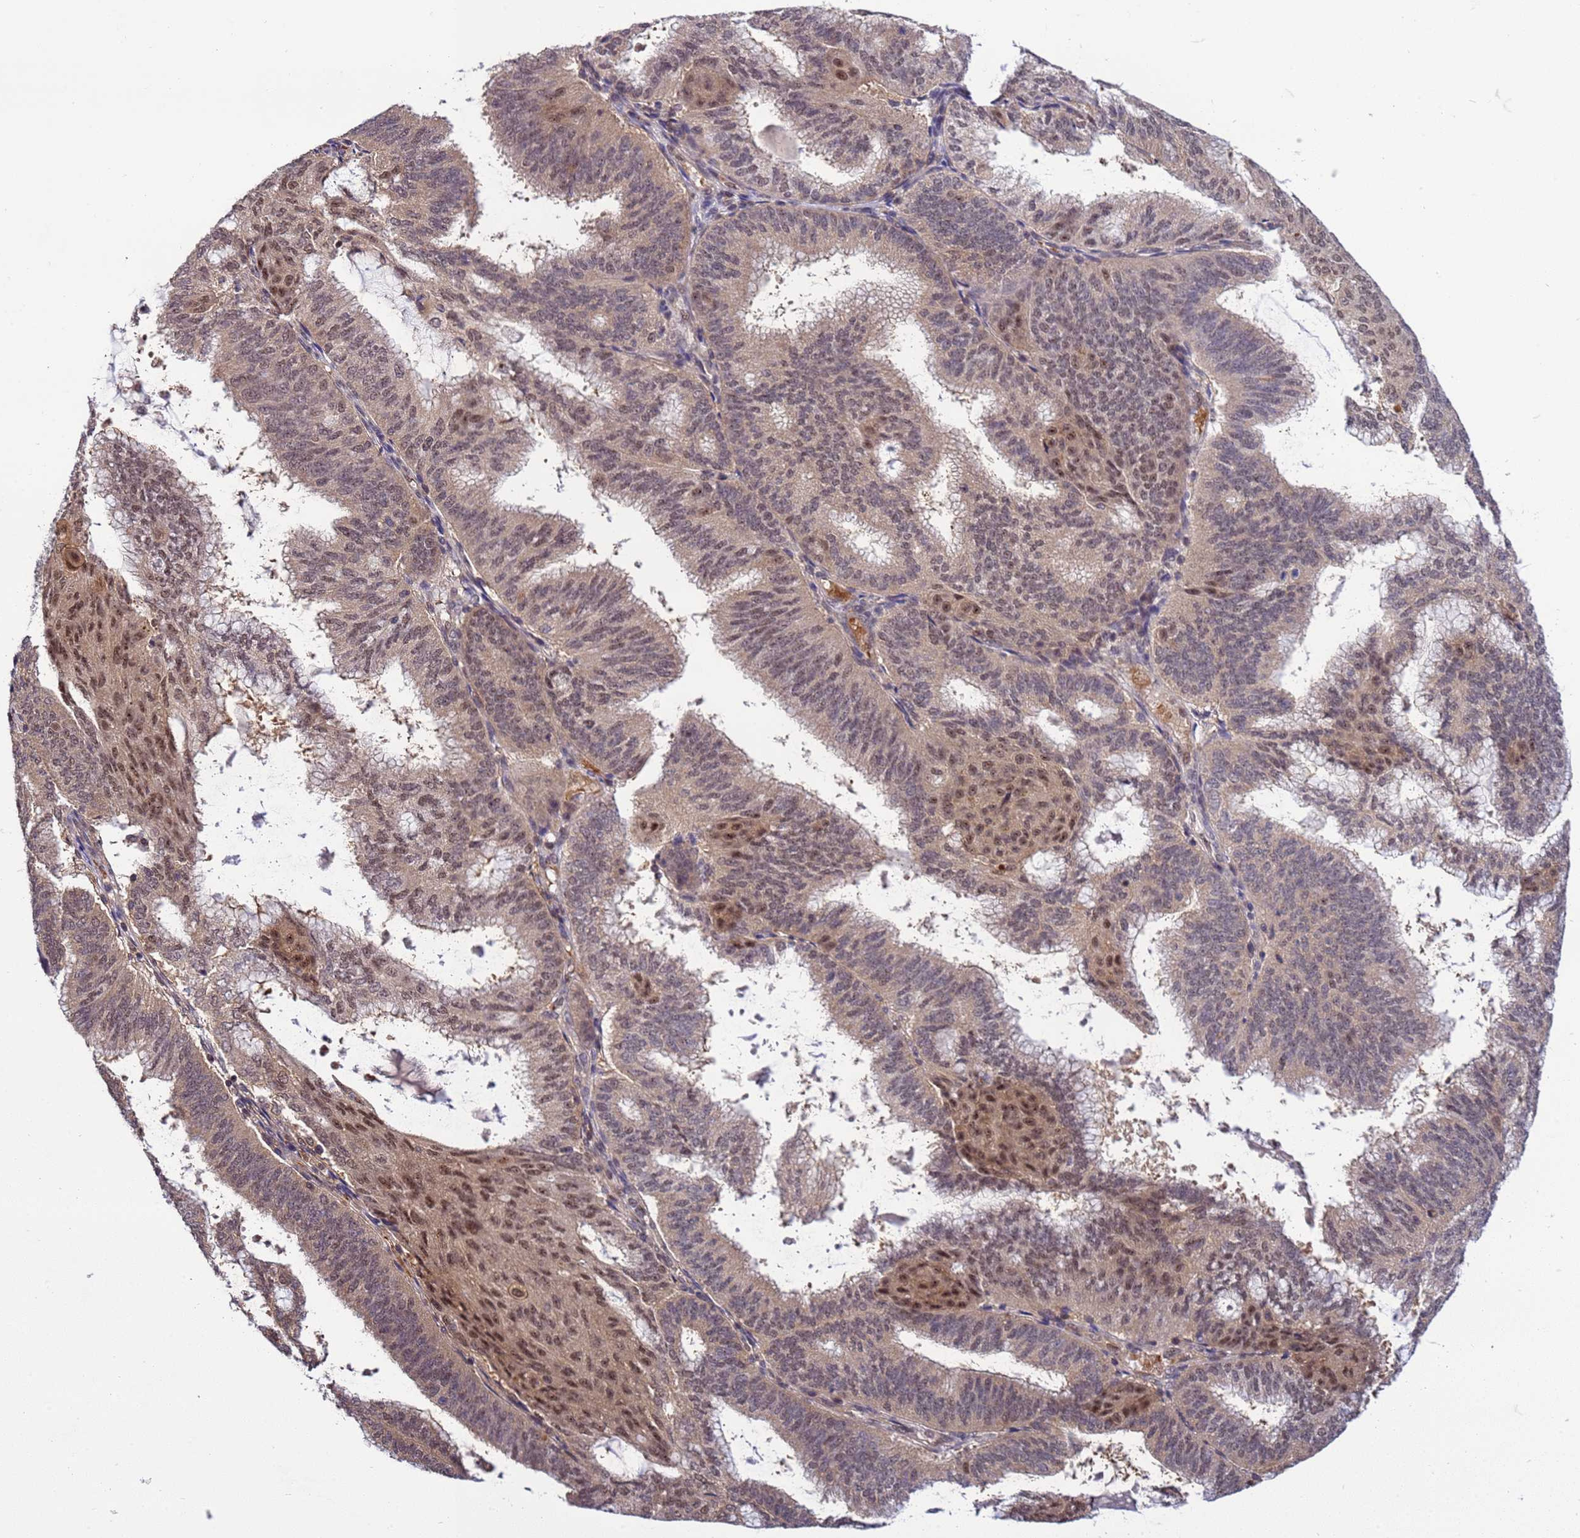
{"staining": {"intensity": "moderate", "quantity": "25%-75%", "location": "nuclear"}, "tissue": "endometrial cancer", "cell_type": "Tumor cells", "image_type": "cancer", "snomed": [{"axis": "morphology", "description": "Adenocarcinoma, NOS"}, {"axis": "topography", "description": "Endometrium"}], "caption": "Immunohistochemical staining of human endometrial cancer (adenocarcinoma) demonstrates medium levels of moderate nuclear expression in approximately 25%-75% of tumor cells.", "gene": "GEN1", "patient": {"sex": "female", "age": 49}}